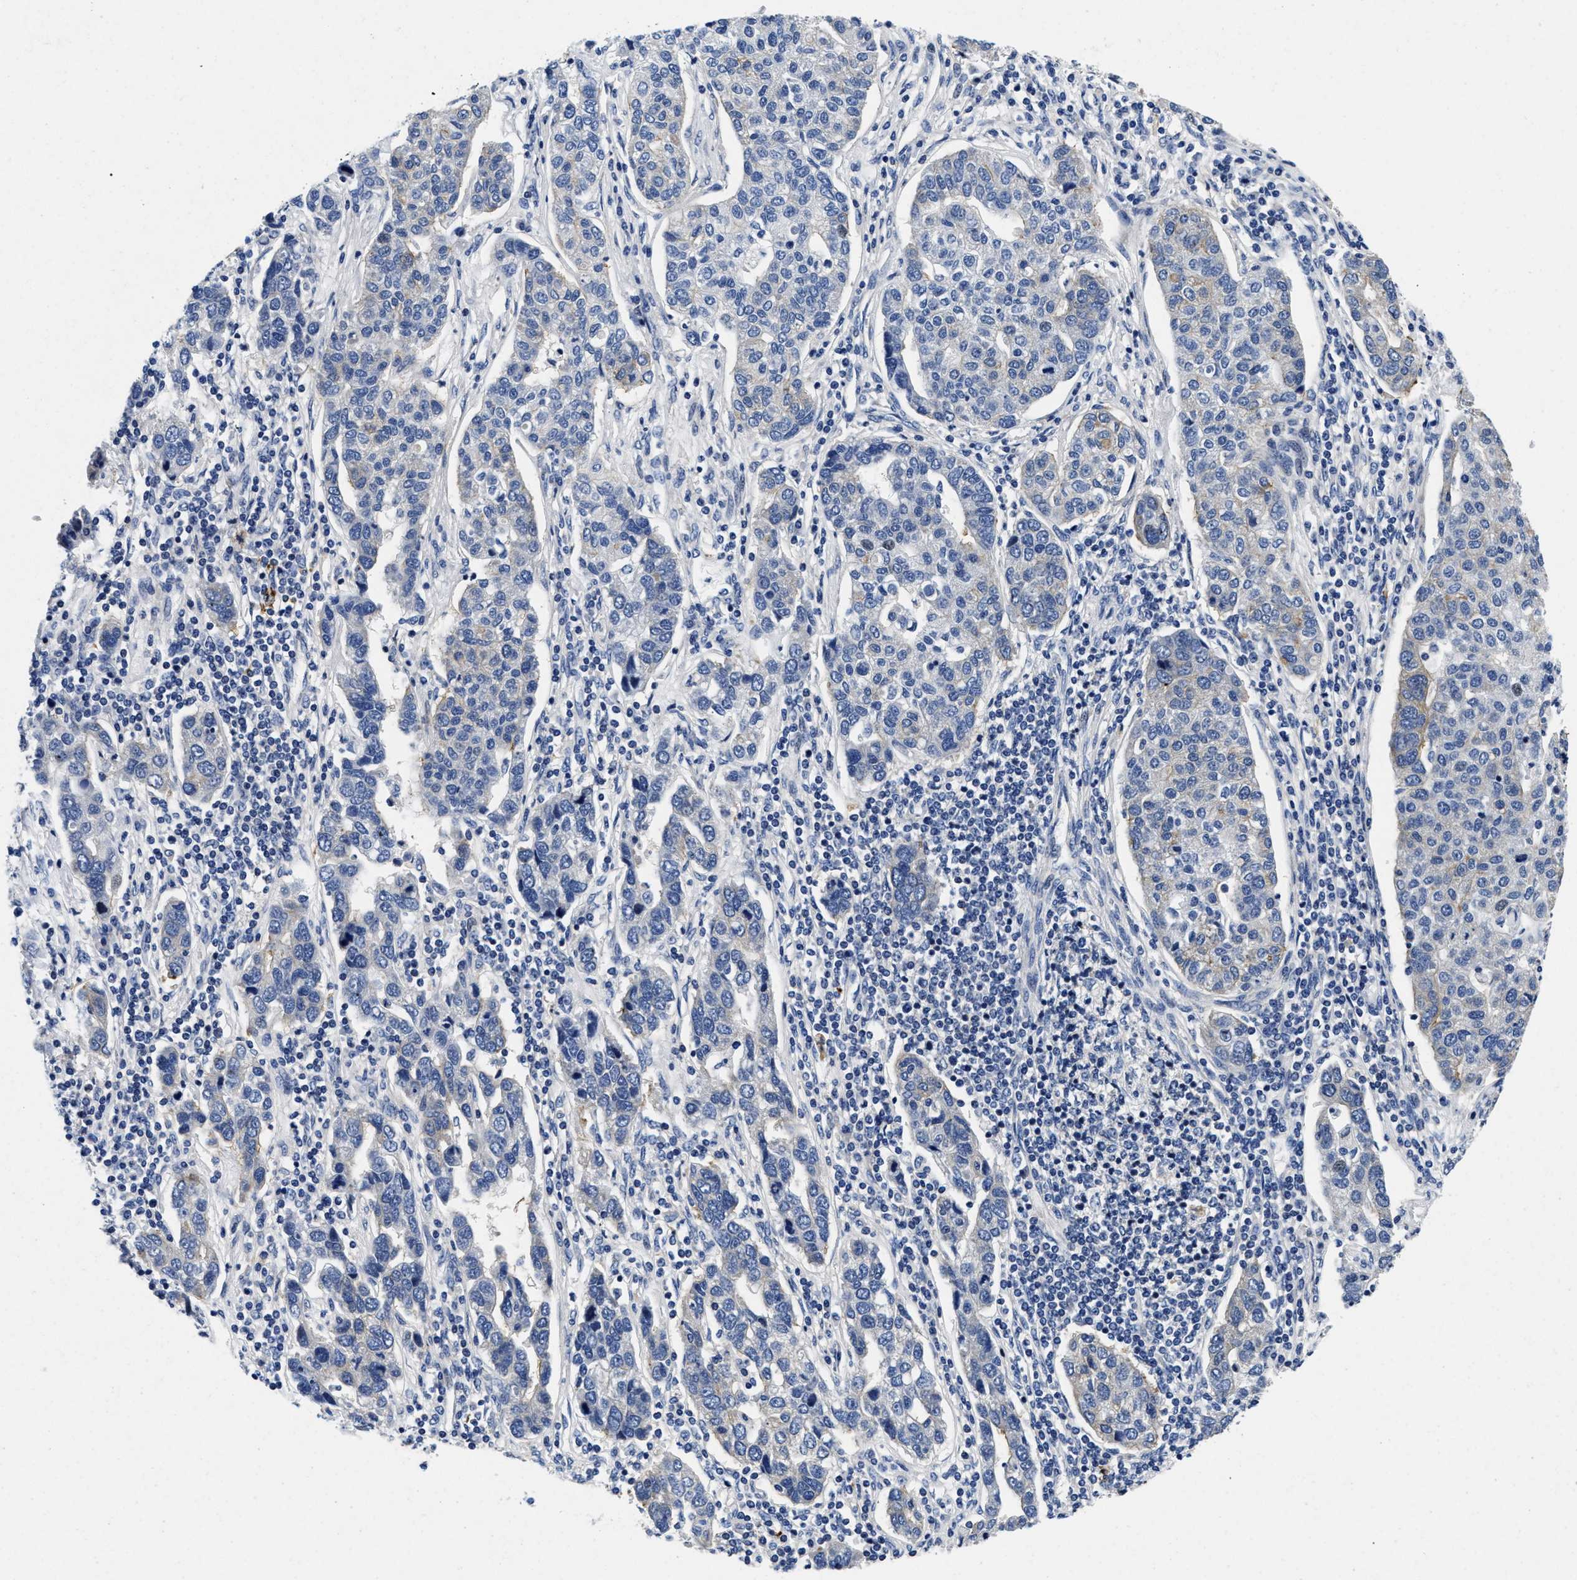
{"staining": {"intensity": "weak", "quantity": "<25%", "location": "cytoplasmic/membranous"}, "tissue": "pancreatic cancer", "cell_type": "Tumor cells", "image_type": "cancer", "snomed": [{"axis": "morphology", "description": "Adenocarcinoma, NOS"}, {"axis": "topography", "description": "Pancreas"}], "caption": "An immunohistochemistry (IHC) micrograph of adenocarcinoma (pancreatic) is shown. There is no staining in tumor cells of adenocarcinoma (pancreatic).", "gene": "LAD1", "patient": {"sex": "female", "age": 61}}